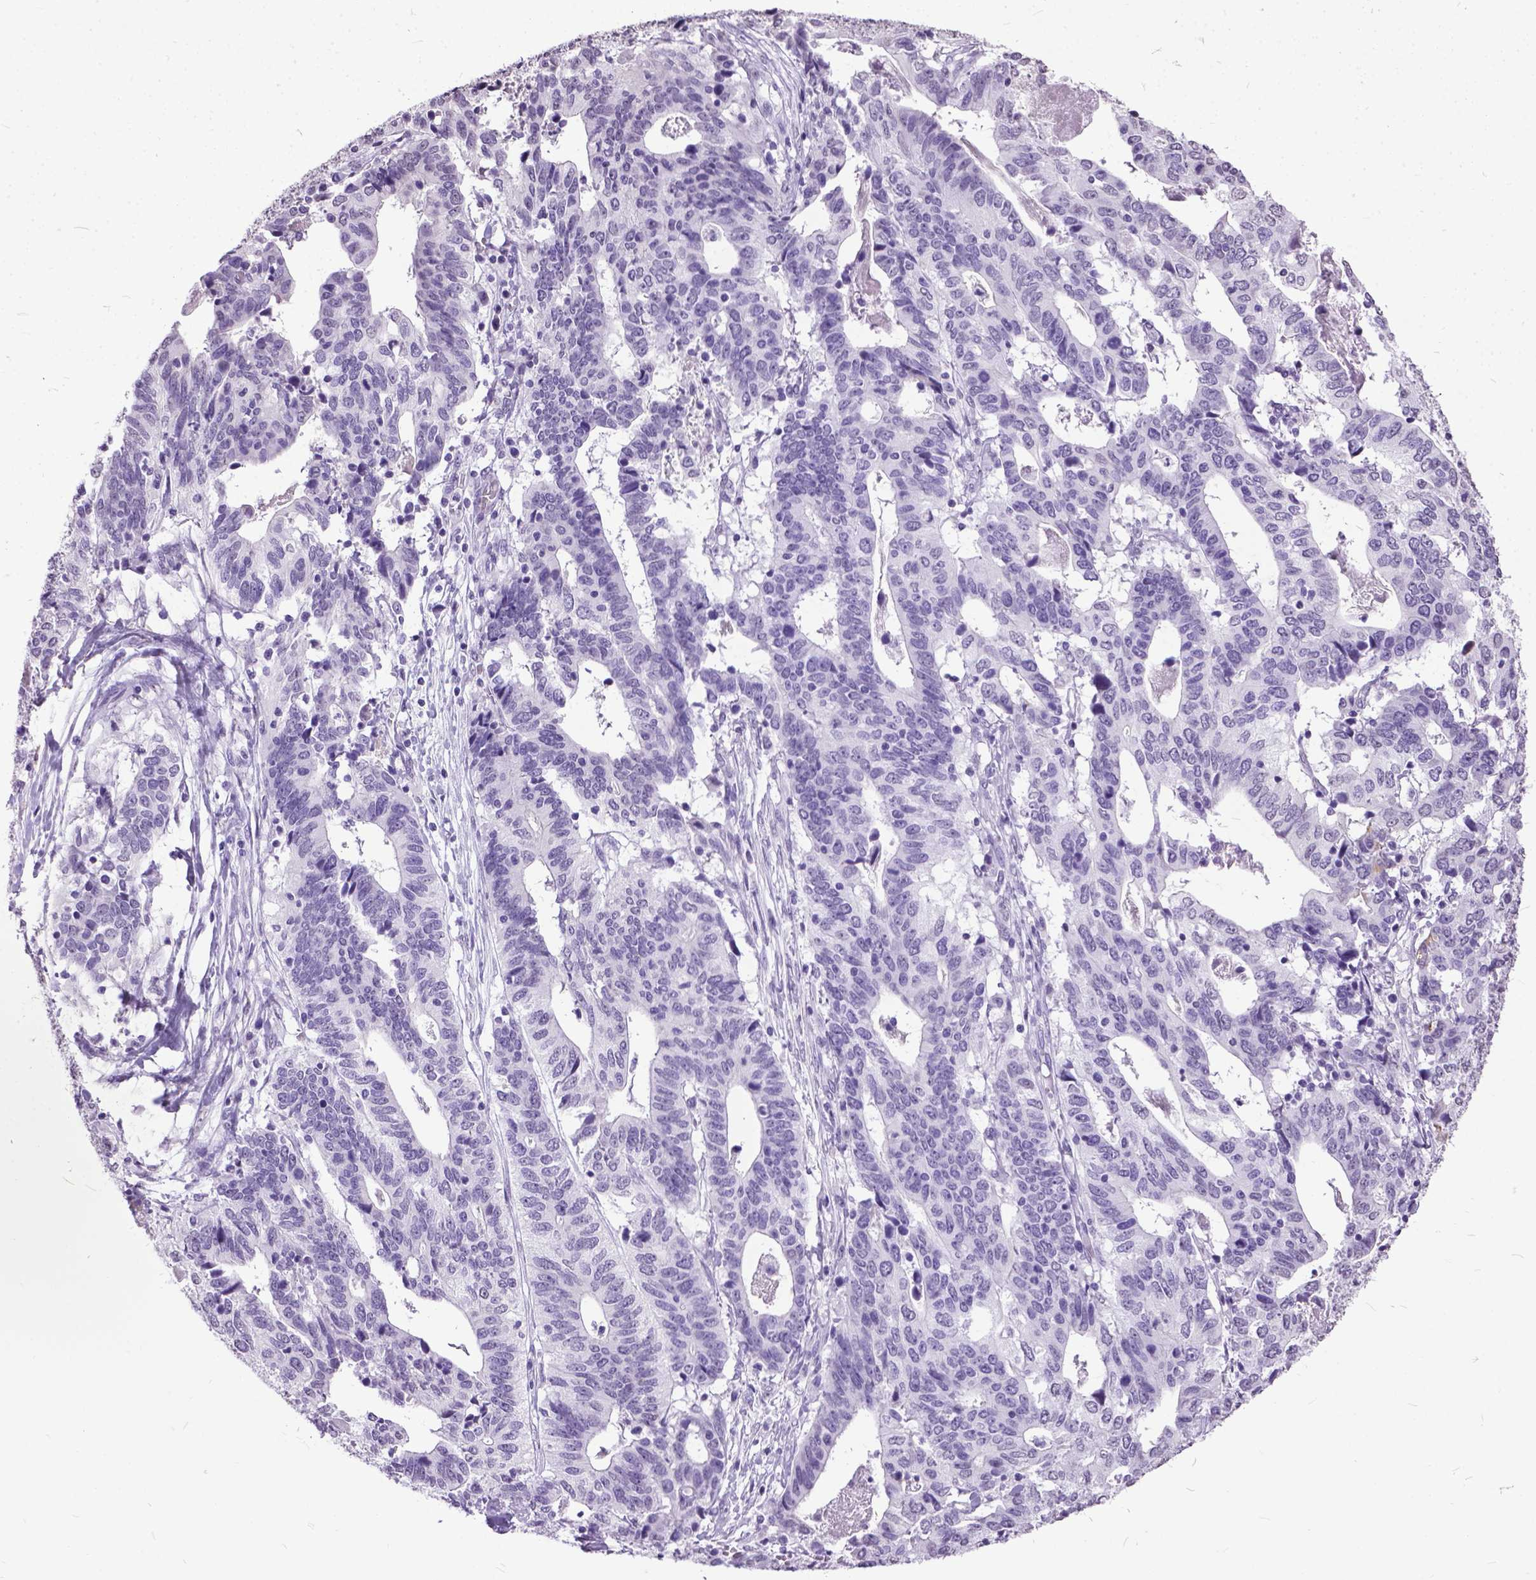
{"staining": {"intensity": "negative", "quantity": "none", "location": "none"}, "tissue": "stomach cancer", "cell_type": "Tumor cells", "image_type": "cancer", "snomed": [{"axis": "morphology", "description": "Adenocarcinoma, NOS"}, {"axis": "topography", "description": "Stomach, upper"}], "caption": "This is an immunohistochemistry histopathology image of stomach cancer. There is no expression in tumor cells.", "gene": "MARCHF10", "patient": {"sex": "female", "age": 67}}